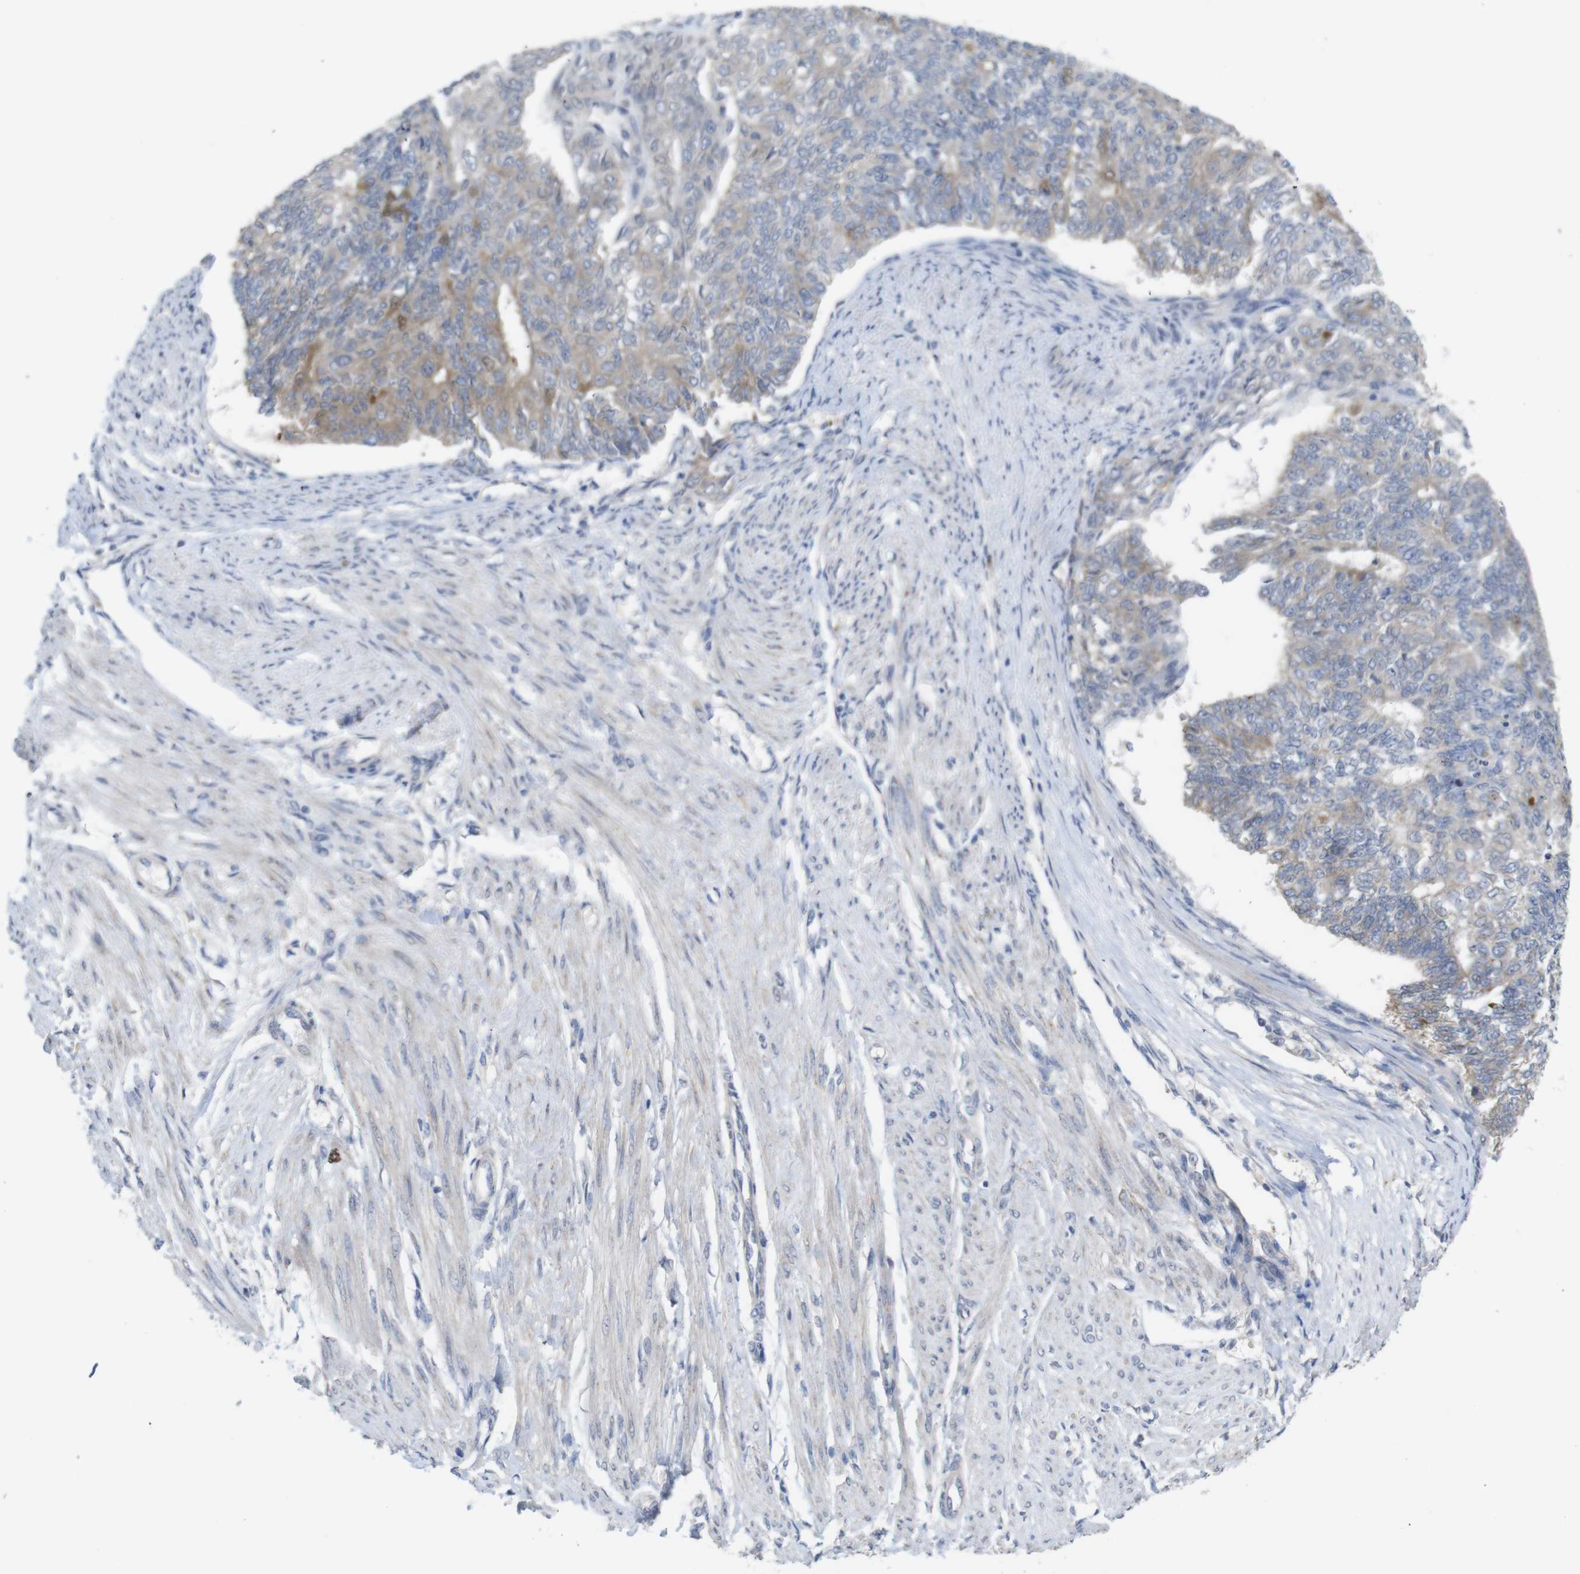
{"staining": {"intensity": "moderate", "quantity": "25%-75%", "location": "cytoplasmic/membranous"}, "tissue": "endometrial cancer", "cell_type": "Tumor cells", "image_type": "cancer", "snomed": [{"axis": "morphology", "description": "Adenocarcinoma, NOS"}, {"axis": "topography", "description": "Endometrium"}], "caption": "Moderate cytoplasmic/membranous staining is appreciated in about 25%-75% of tumor cells in endometrial cancer.", "gene": "BCAR3", "patient": {"sex": "female", "age": 32}}